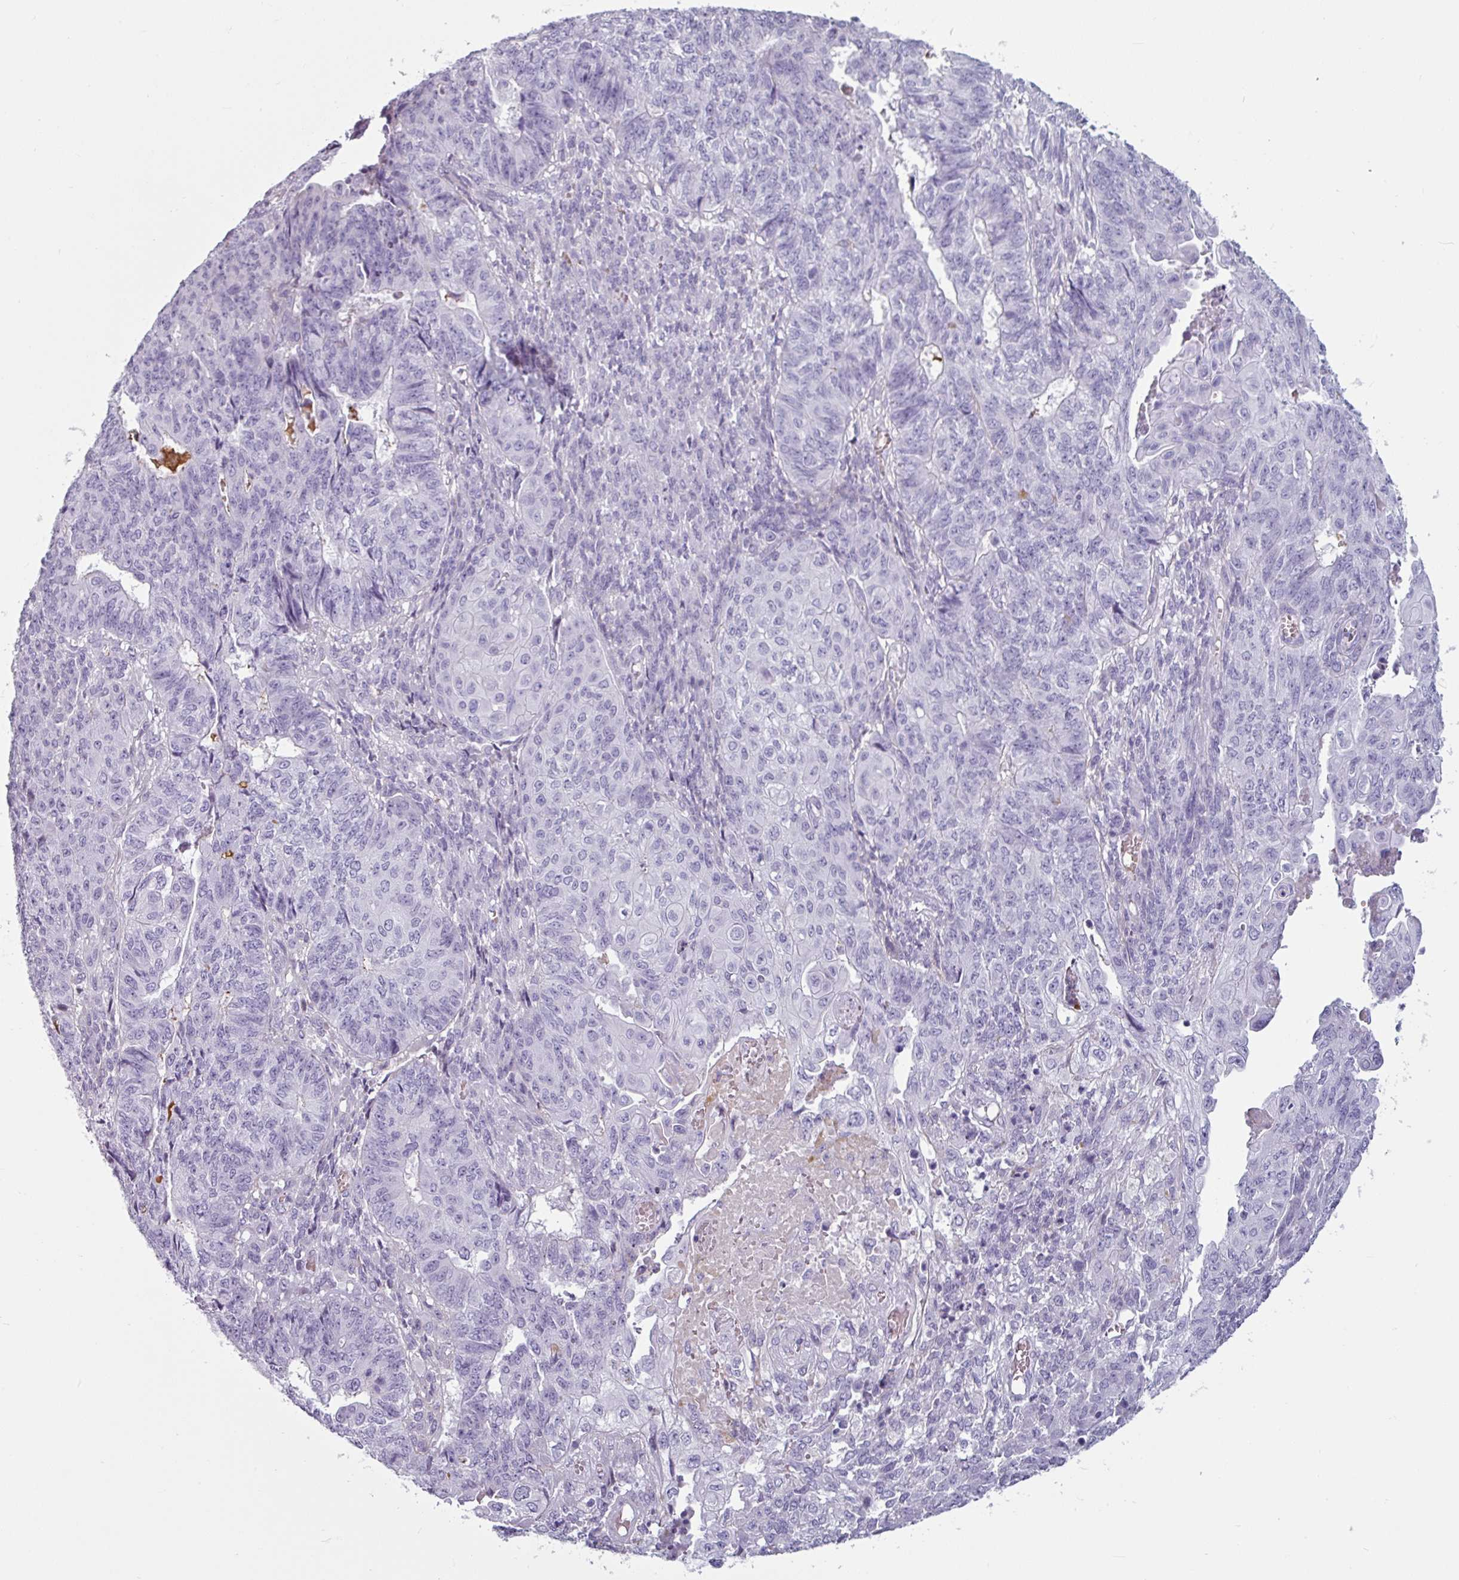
{"staining": {"intensity": "negative", "quantity": "none", "location": "none"}, "tissue": "endometrial cancer", "cell_type": "Tumor cells", "image_type": "cancer", "snomed": [{"axis": "morphology", "description": "Adenocarcinoma, NOS"}, {"axis": "topography", "description": "Endometrium"}], "caption": "Micrograph shows no significant protein staining in tumor cells of endometrial adenocarcinoma.", "gene": "CLCA1", "patient": {"sex": "female", "age": 32}}